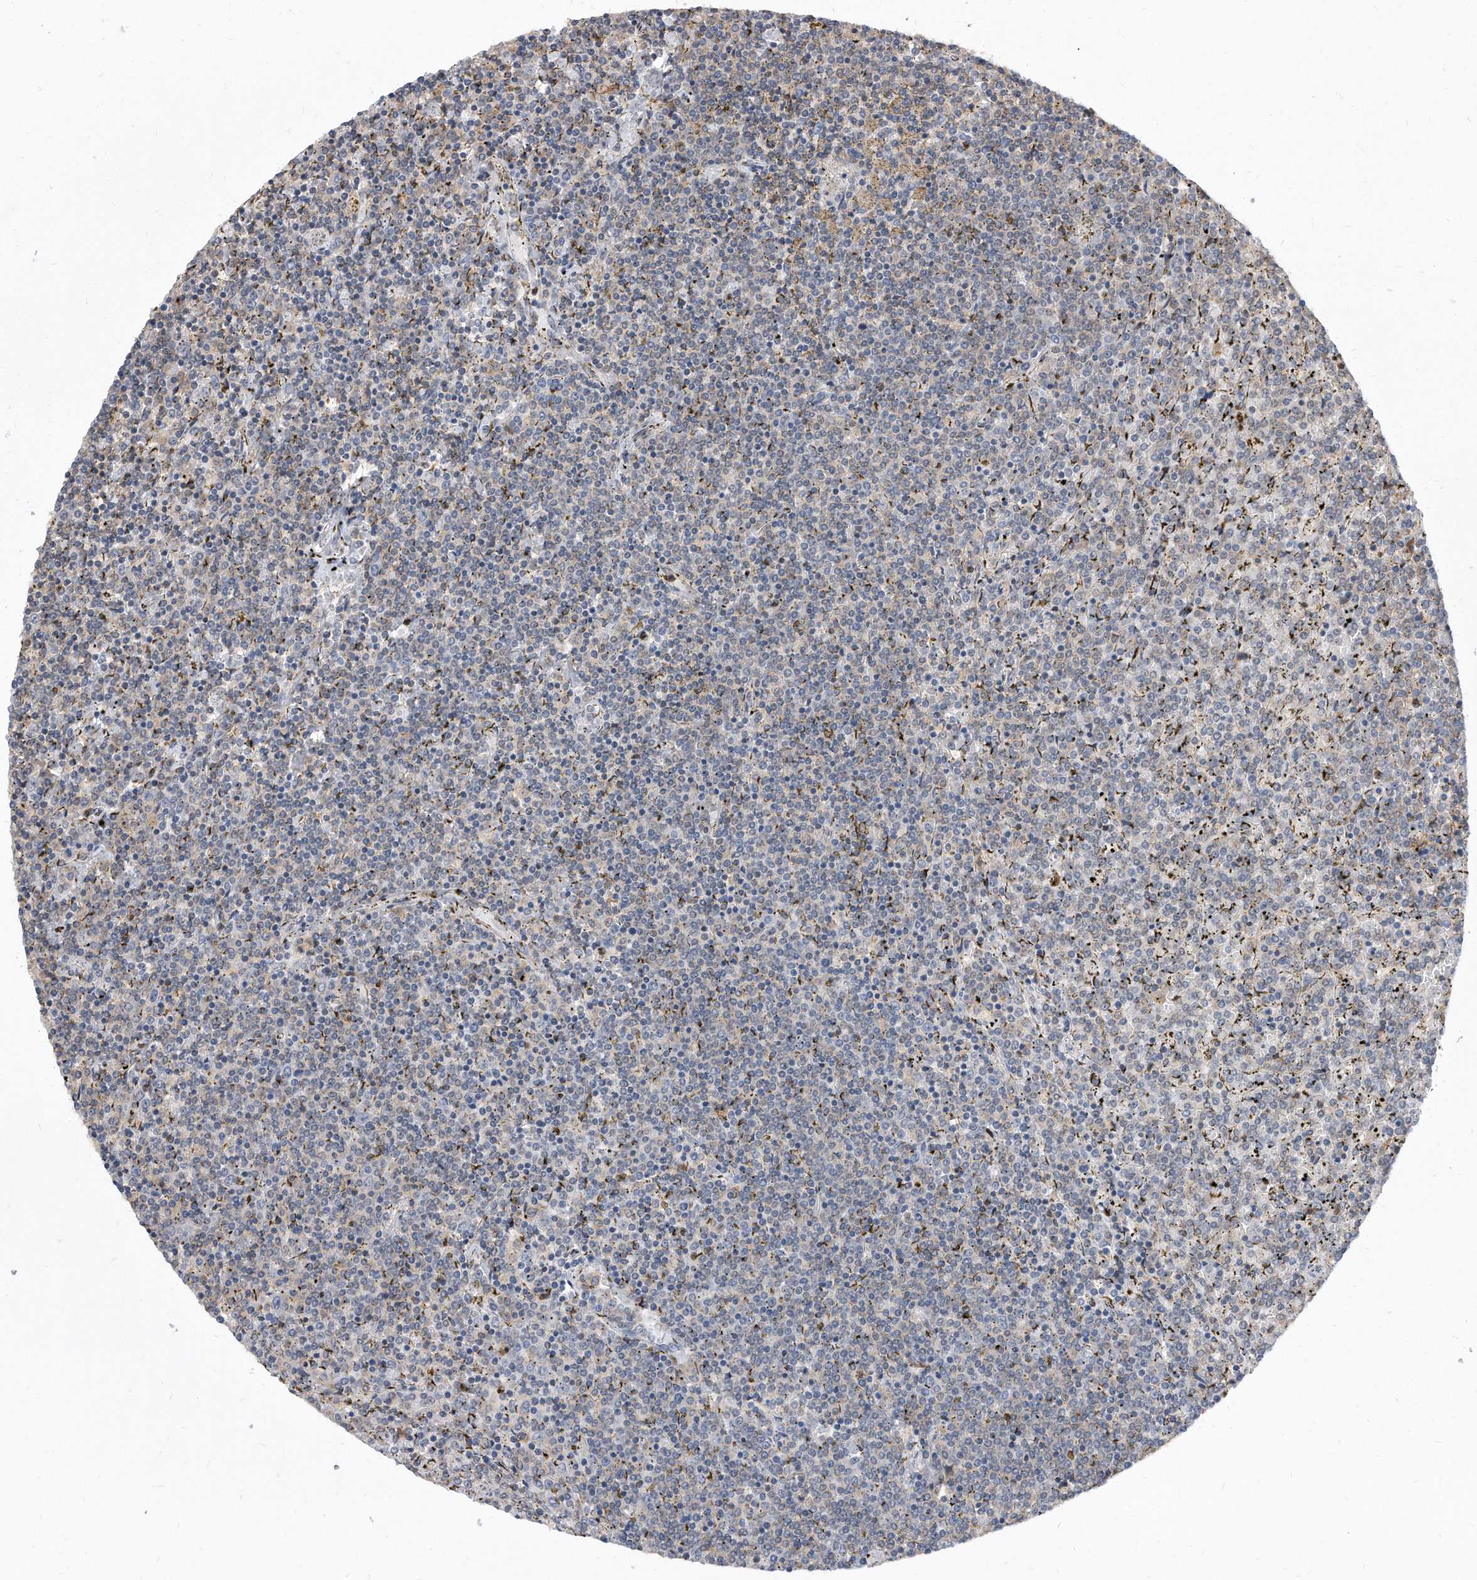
{"staining": {"intensity": "negative", "quantity": "none", "location": "none"}, "tissue": "lymphoma", "cell_type": "Tumor cells", "image_type": "cancer", "snomed": [{"axis": "morphology", "description": "Malignant lymphoma, non-Hodgkin's type, Low grade"}, {"axis": "topography", "description": "Spleen"}], "caption": "Tumor cells are negative for protein expression in human lymphoma.", "gene": "TCP1", "patient": {"sex": "female", "age": 19}}